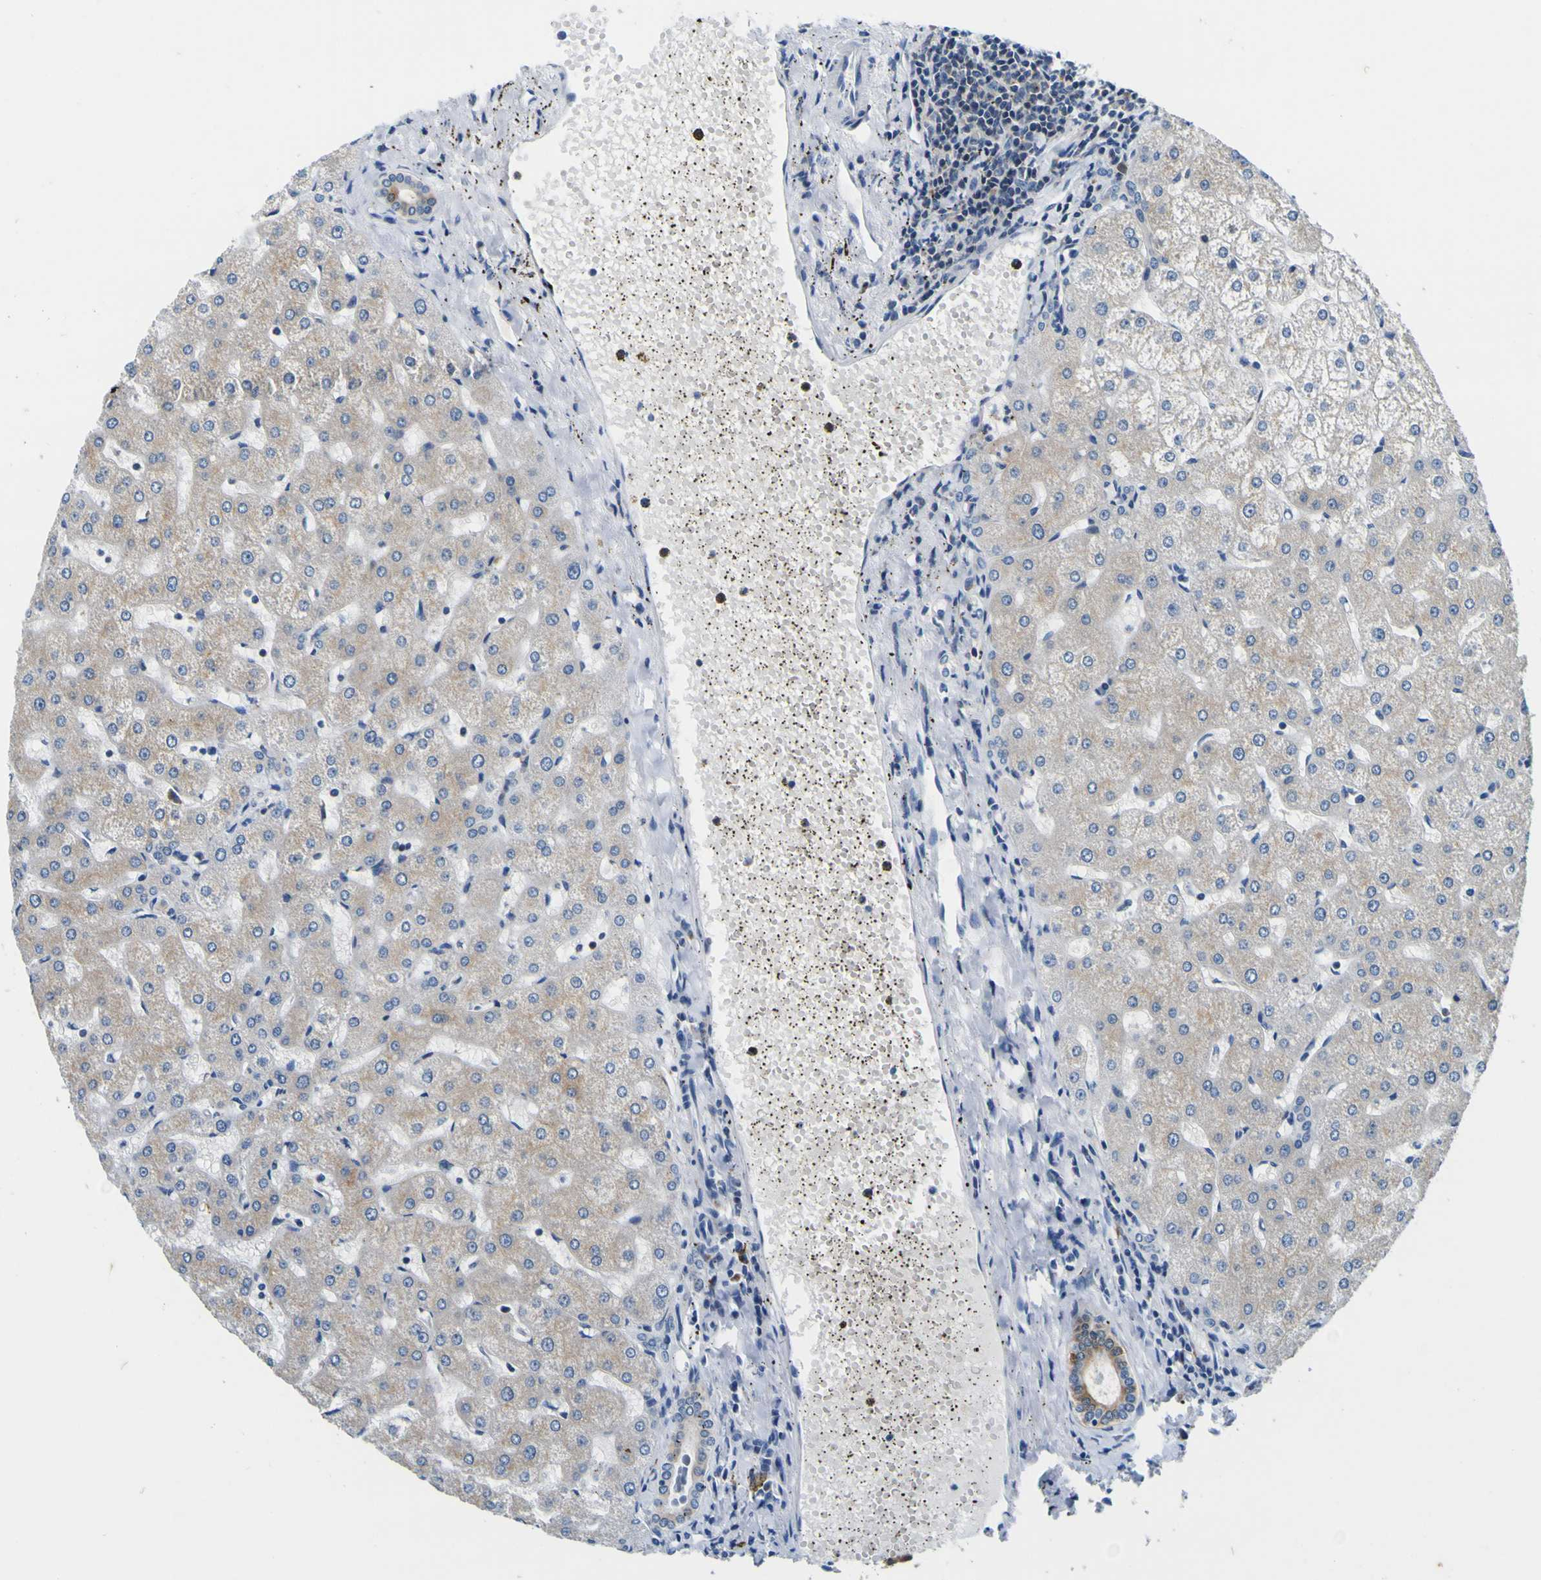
{"staining": {"intensity": "weak", "quantity": ">75%", "location": "cytoplasmic/membranous"}, "tissue": "liver", "cell_type": "Cholangiocytes", "image_type": "normal", "snomed": [{"axis": "morphology", "description": "Normal tissue, NOS"}, {"axis": "topography", "description": "Liver"}], "caption": "High-magnification brightfield microscopy of normal liver stained with DAB (3,3'-diaminobenzidine) (brown) and counterstained with hematoxylin (blue). cholangiocytes exhibit weak cytoplasmic/membranous expression is seen in about>75% of cells. Ihc stains the protein in brown and the nuclei are stained blue.", "gene": "NLRP3", "patient": {"sex": "male", "age": 67}}